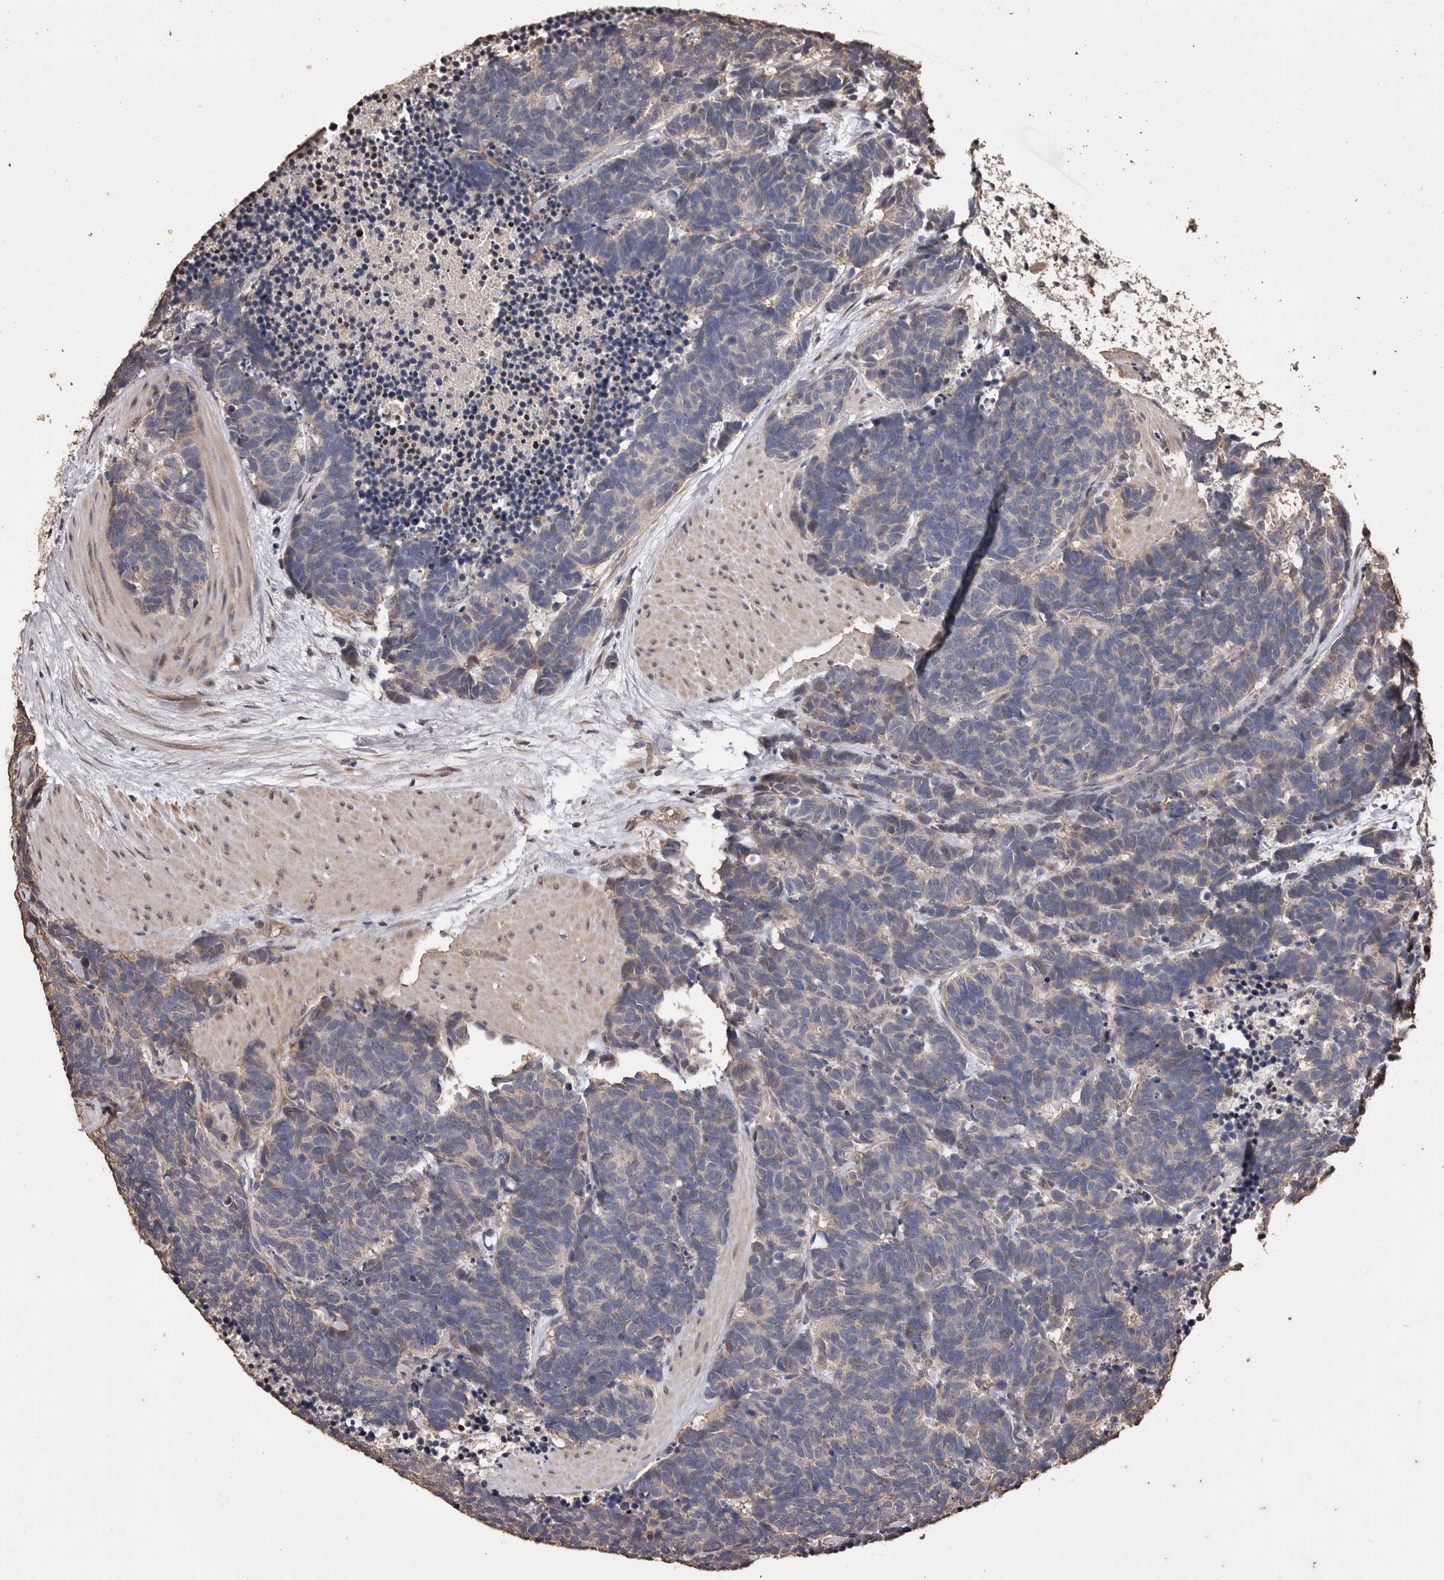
{"staining": {"intensity": "weak", "quantity": "<25%", "location": "nuclear"}, "tissue": "carcinoid", "cell_type": "Tumor cells", "image_type": "cancer", "snomed": [{"axis": "morphology", "description": "Carcinoma, NOS"}, {"axis": "morphology", "description": "Carcinoid, malignant, NOS"}, {"axis": "topography", "description": "Urinary bladder"}], "caption": "The image shows no staining of tumor cells in carcinoma.", "gene": "NAV1", "patient": {"sex": "male", "age": 57}}